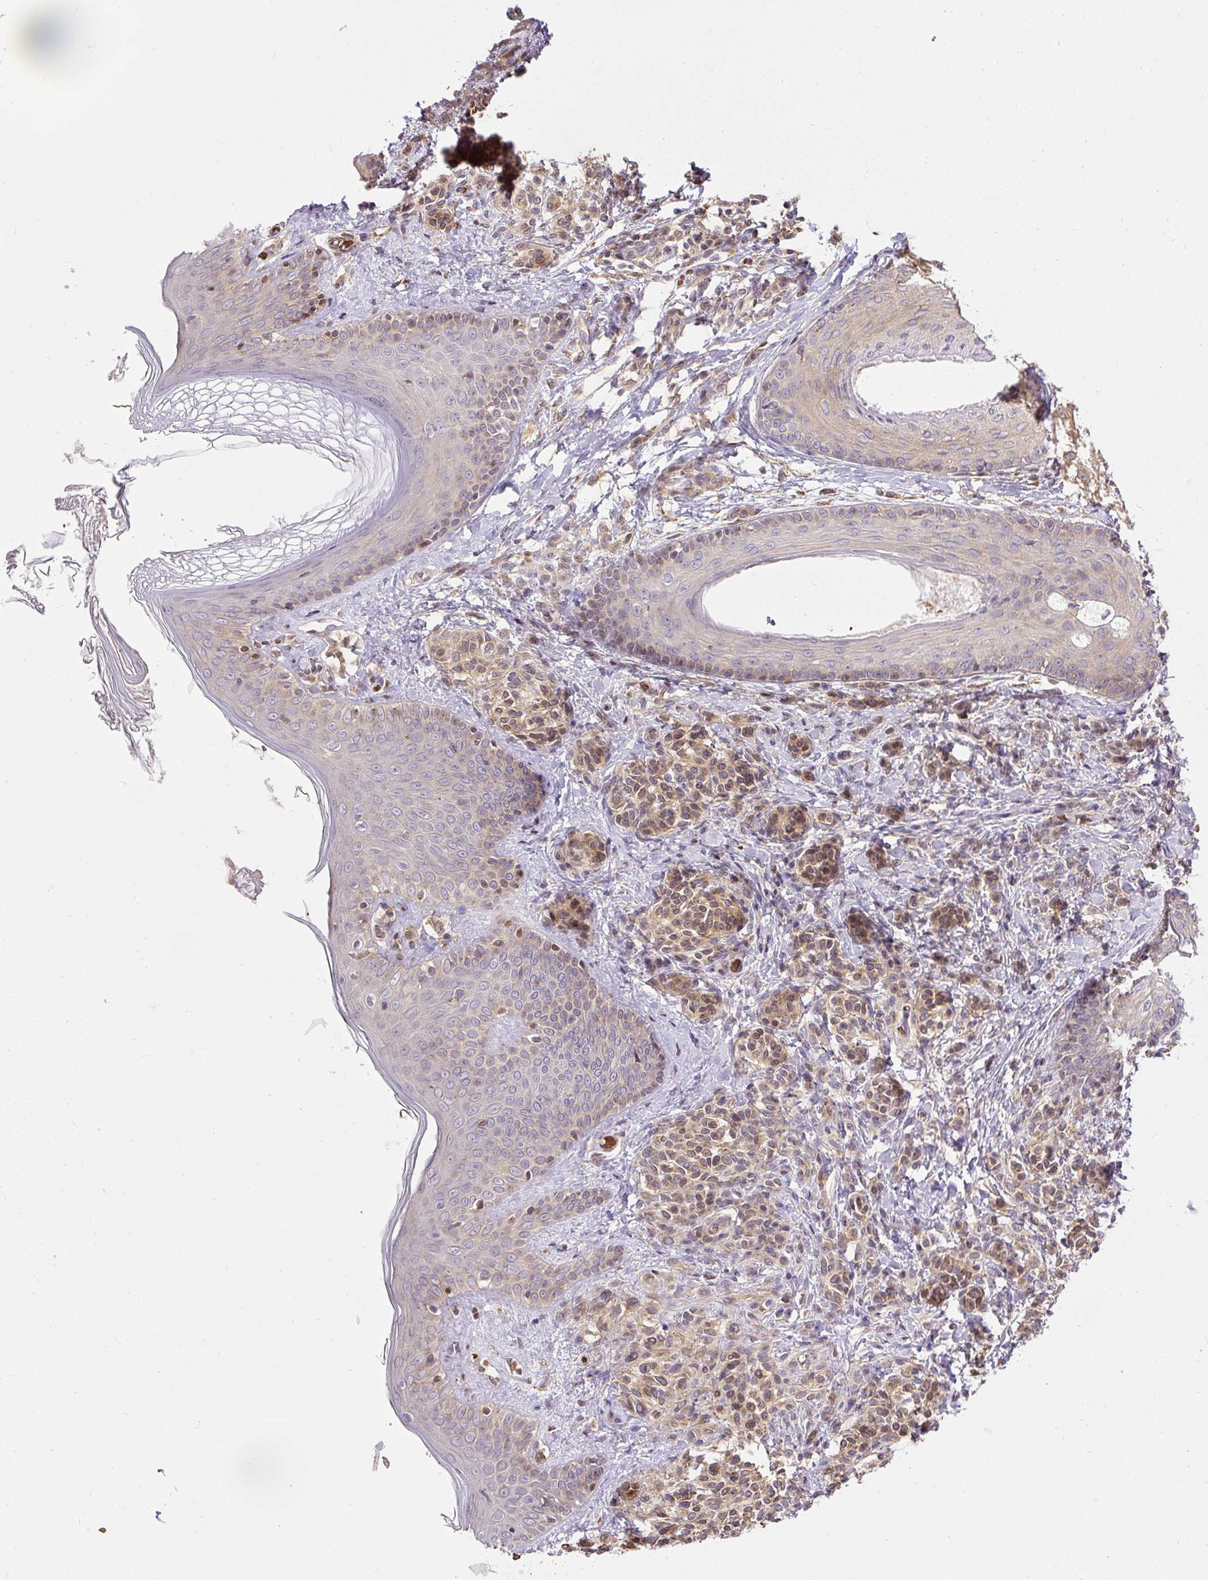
{"staining": {"intensity": "weak", "quantity": ">75%", "location": "cytoplasmic/membranous"}, "tissue": "skin", "cell_type": "Fibroblasts", "image_type": "normal", "snomed": [{"axis": "morphology", "description": "Normal tissue, NOS"}, {"axis": "topography", "description": "Skin"}], "caption": "Immunohistochemical staining of normal skin displays >75% levels of weak cytoplasmic/membranous protein staining in approximately >75% of fibroblasts. (Stains: DAB in brown, nuclei in blue, Microscopy: brightfield microscopy at high magnification).", "gene": "SMC4", "patient": {"sex": "male", "age": 16}}